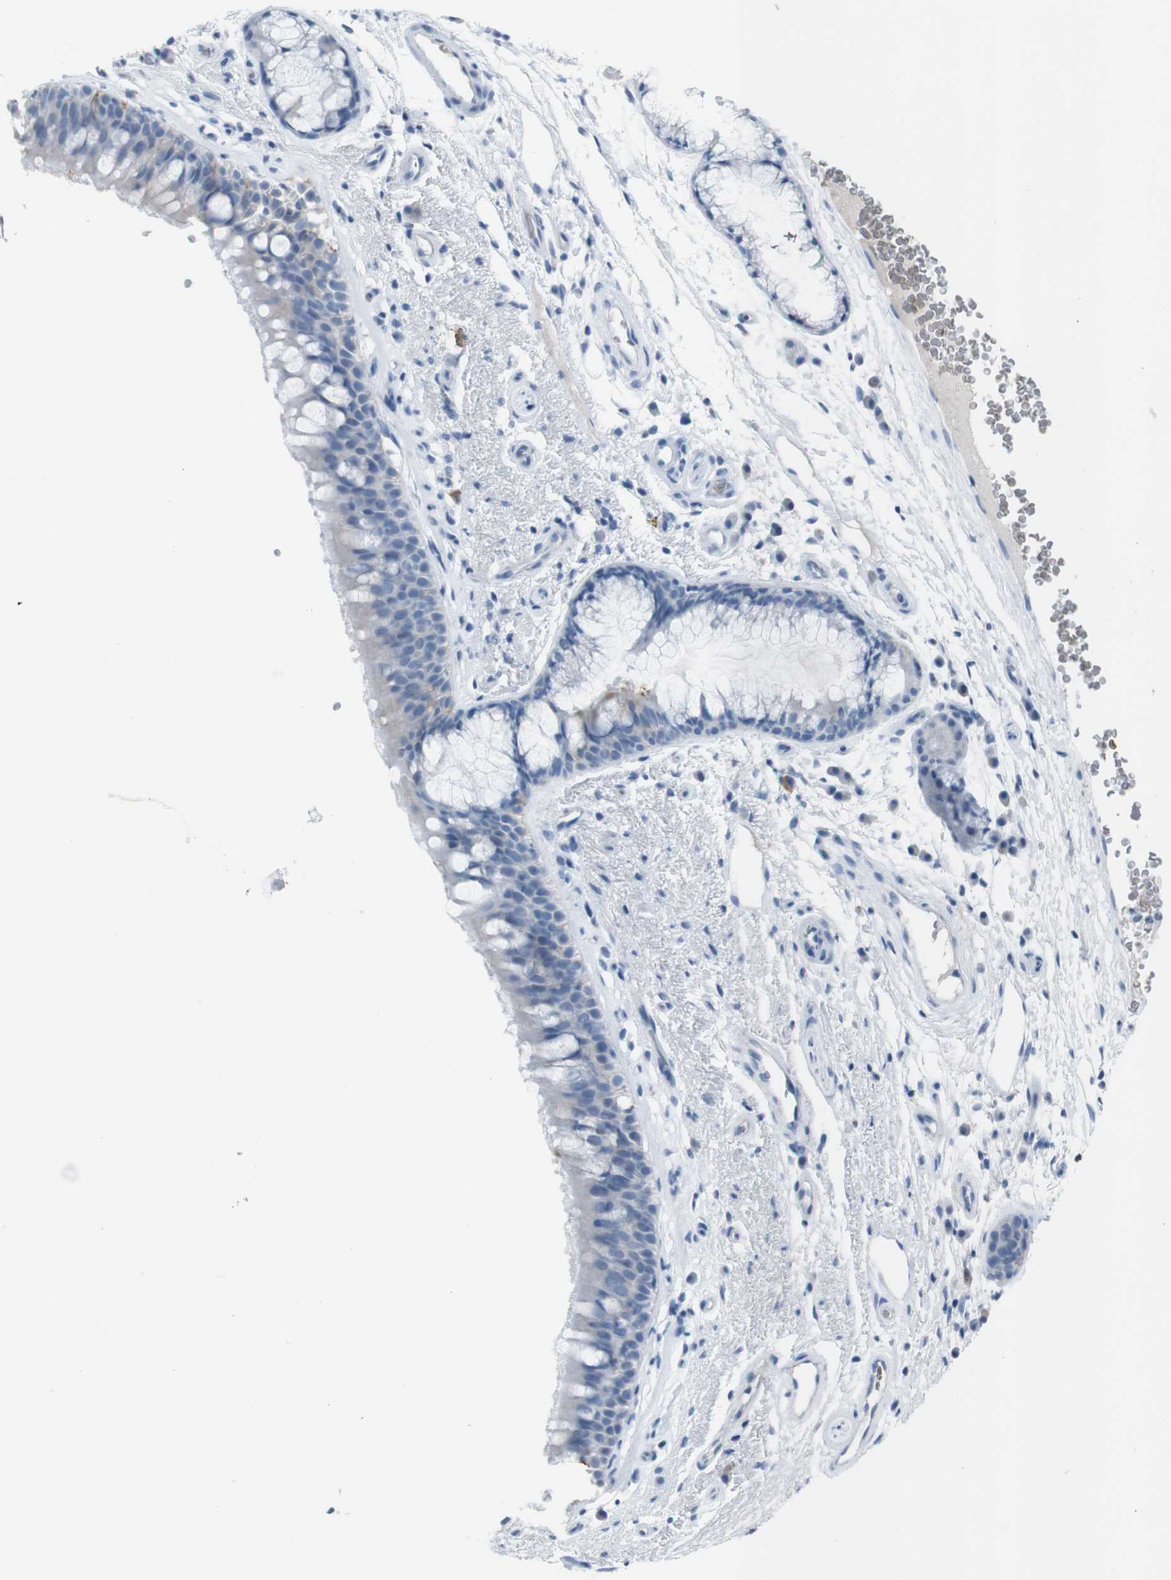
{"staining": {"intensity": "strong", "quantity": "<25%", "location": "cytoplasmic/membranous"}, "tissue": "bronchus", "cell_type": "Respiratory epithelial cells", "image_type": "normal", "snomed": [{"axis": "morphology", "description": "Normal tissue, NOS"}, {"axis": "topography", "description": "Bronchus"}], "caption": "High-magnification brightfield microscopy of normal bronchus stained with DAB (3,3'-diaminobenzidine) (brown) and counterstained with hematoxylin (blue). respiratory epithelial cells exhibit strong cytoplasmic/membranous positivity is present in approximately<25% of cells.", "gene": "ST6GAL1", "patient": {"sex": "female", "age": 54}}